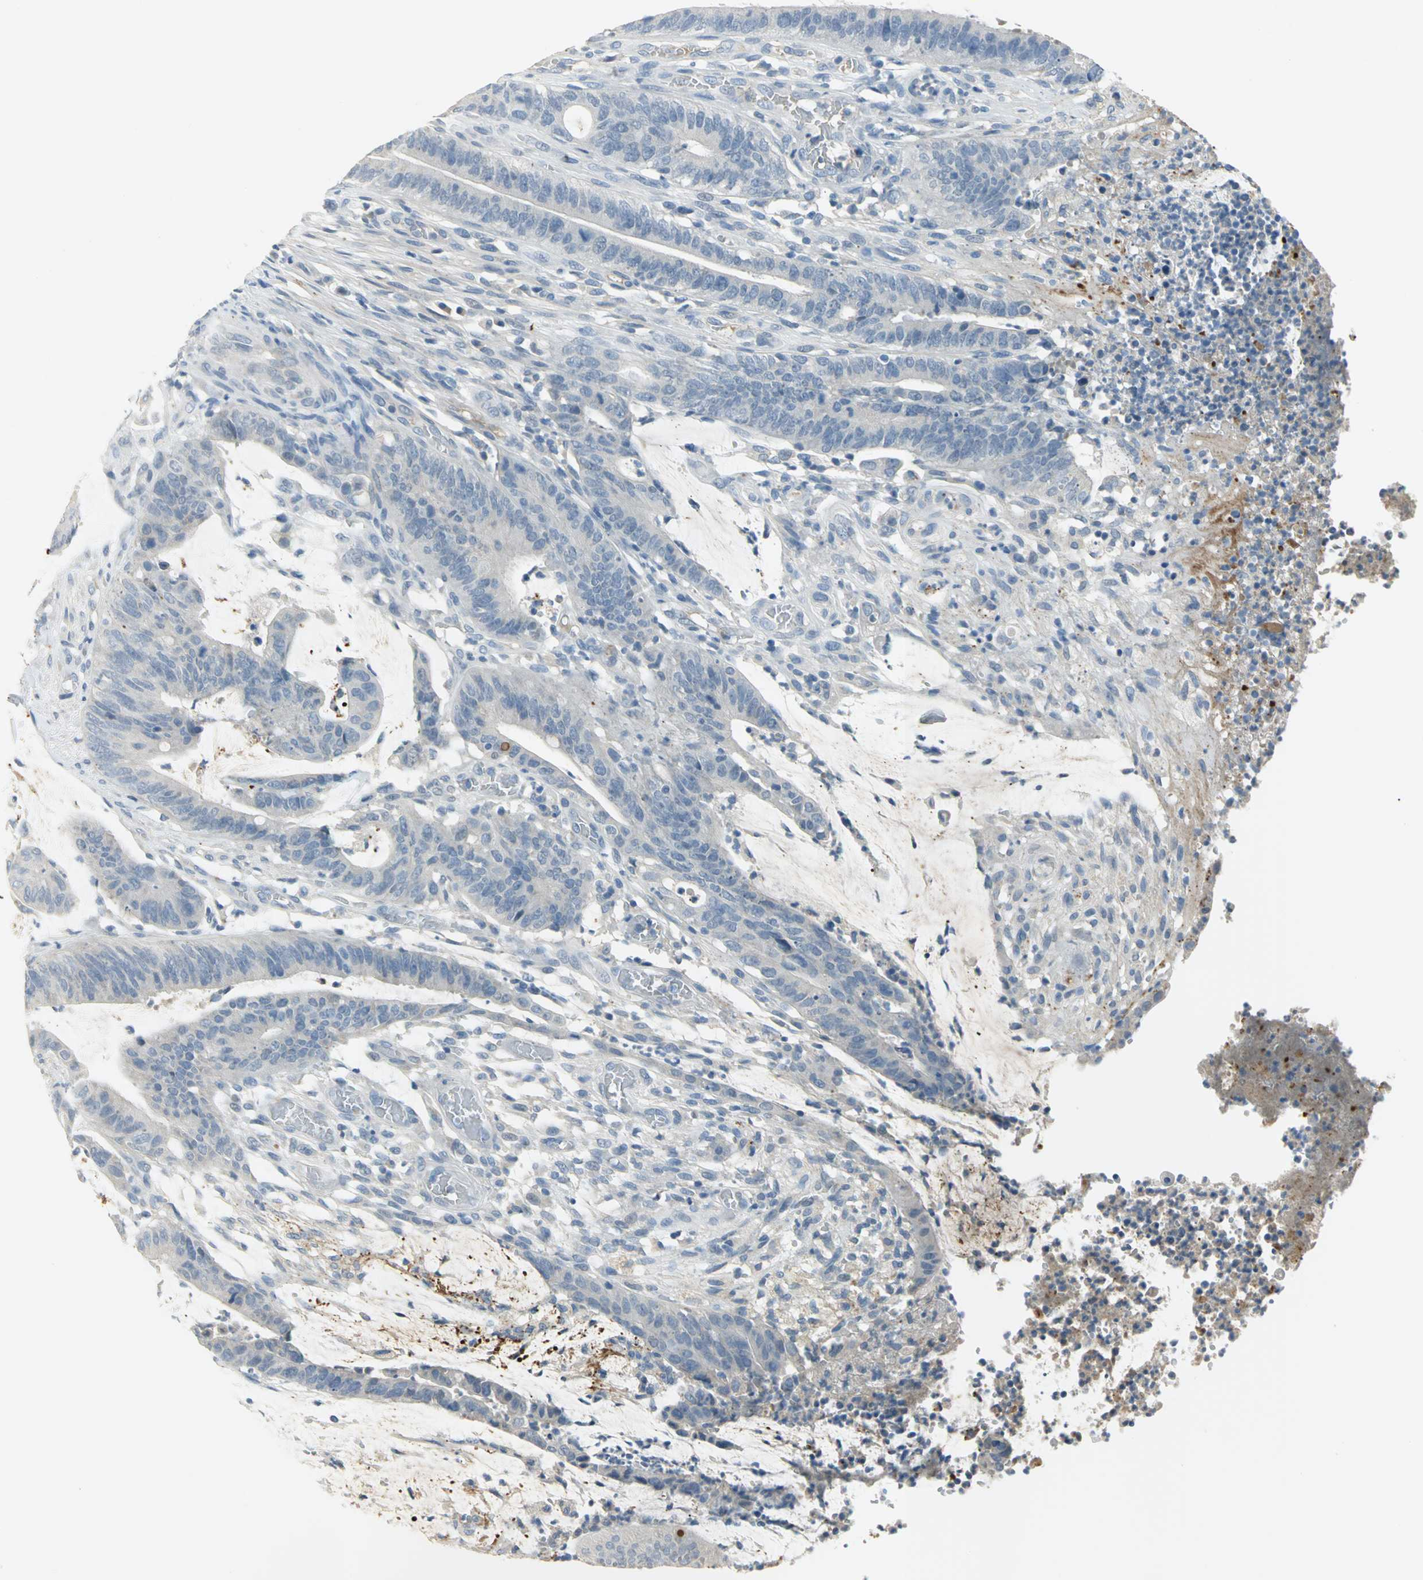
{"staining": {"intensity": "negative", "quantity": "none", "location": "none"}, "tissue": "colorectal cancer", "cell_type": "Tumor cells", "image_type": "cancer", "snomed": [{"axis": "morphology", "description": "Adenocarcinoma, NOS"}, {"axis": "topography", "description": "Rectum"}], "caption": "Tumor cells are negative for protein expression in human colorectal cancer. The staining was performed using DAB to visualize the protein expression in brown, while the nuclei were stained in blue with hematoxylin (Magnification: 20x).", "gene": "ZIC1", "patient": {"sex": "female", "age": 66}}